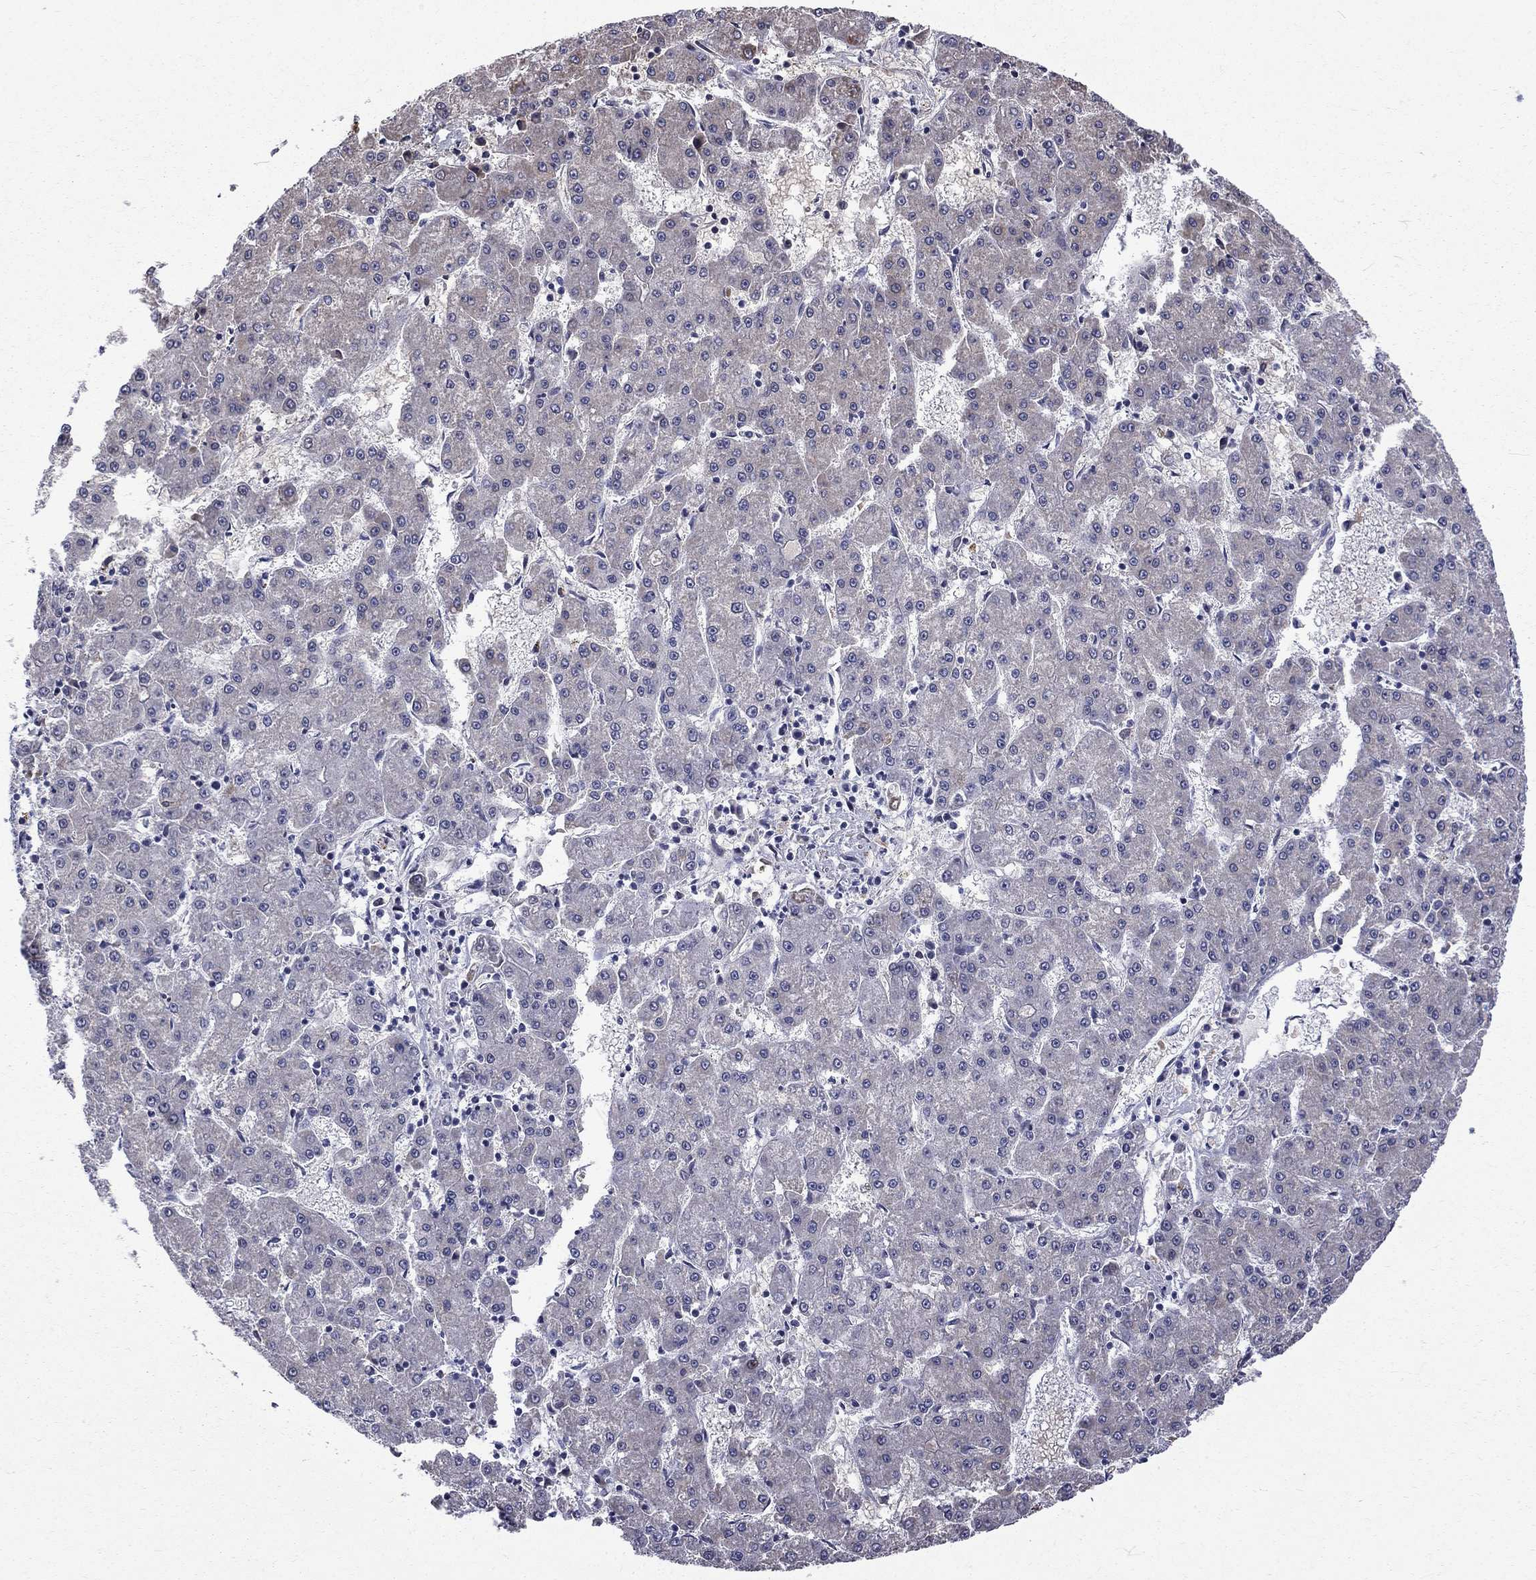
{"staining": {"intensity": "negative", "quantity": "none", "location": "none"}, "tissue": "liver cancer", "cell_type": "Tumor cells", "image_type": "cancer", "snomed": [{"axis": "morphology", "description": "Carcinoma, Hepatocellular, NOS"}, {"axis": "topography", "description": "Liver"}], "caption": "Immunohistochemistry histopathology image of human liver hepatocellular carcinoma stained for a protein (brown), which demonstrates no positivity in tumor cells. (Stains: DAB immunohistochemistry (IHC) with hematoxylin counter stain, Microscopy: brightfield microscopy at high magnification).", "gene": "HSPB2", "patient": {"sex": "male", "age": 73}}